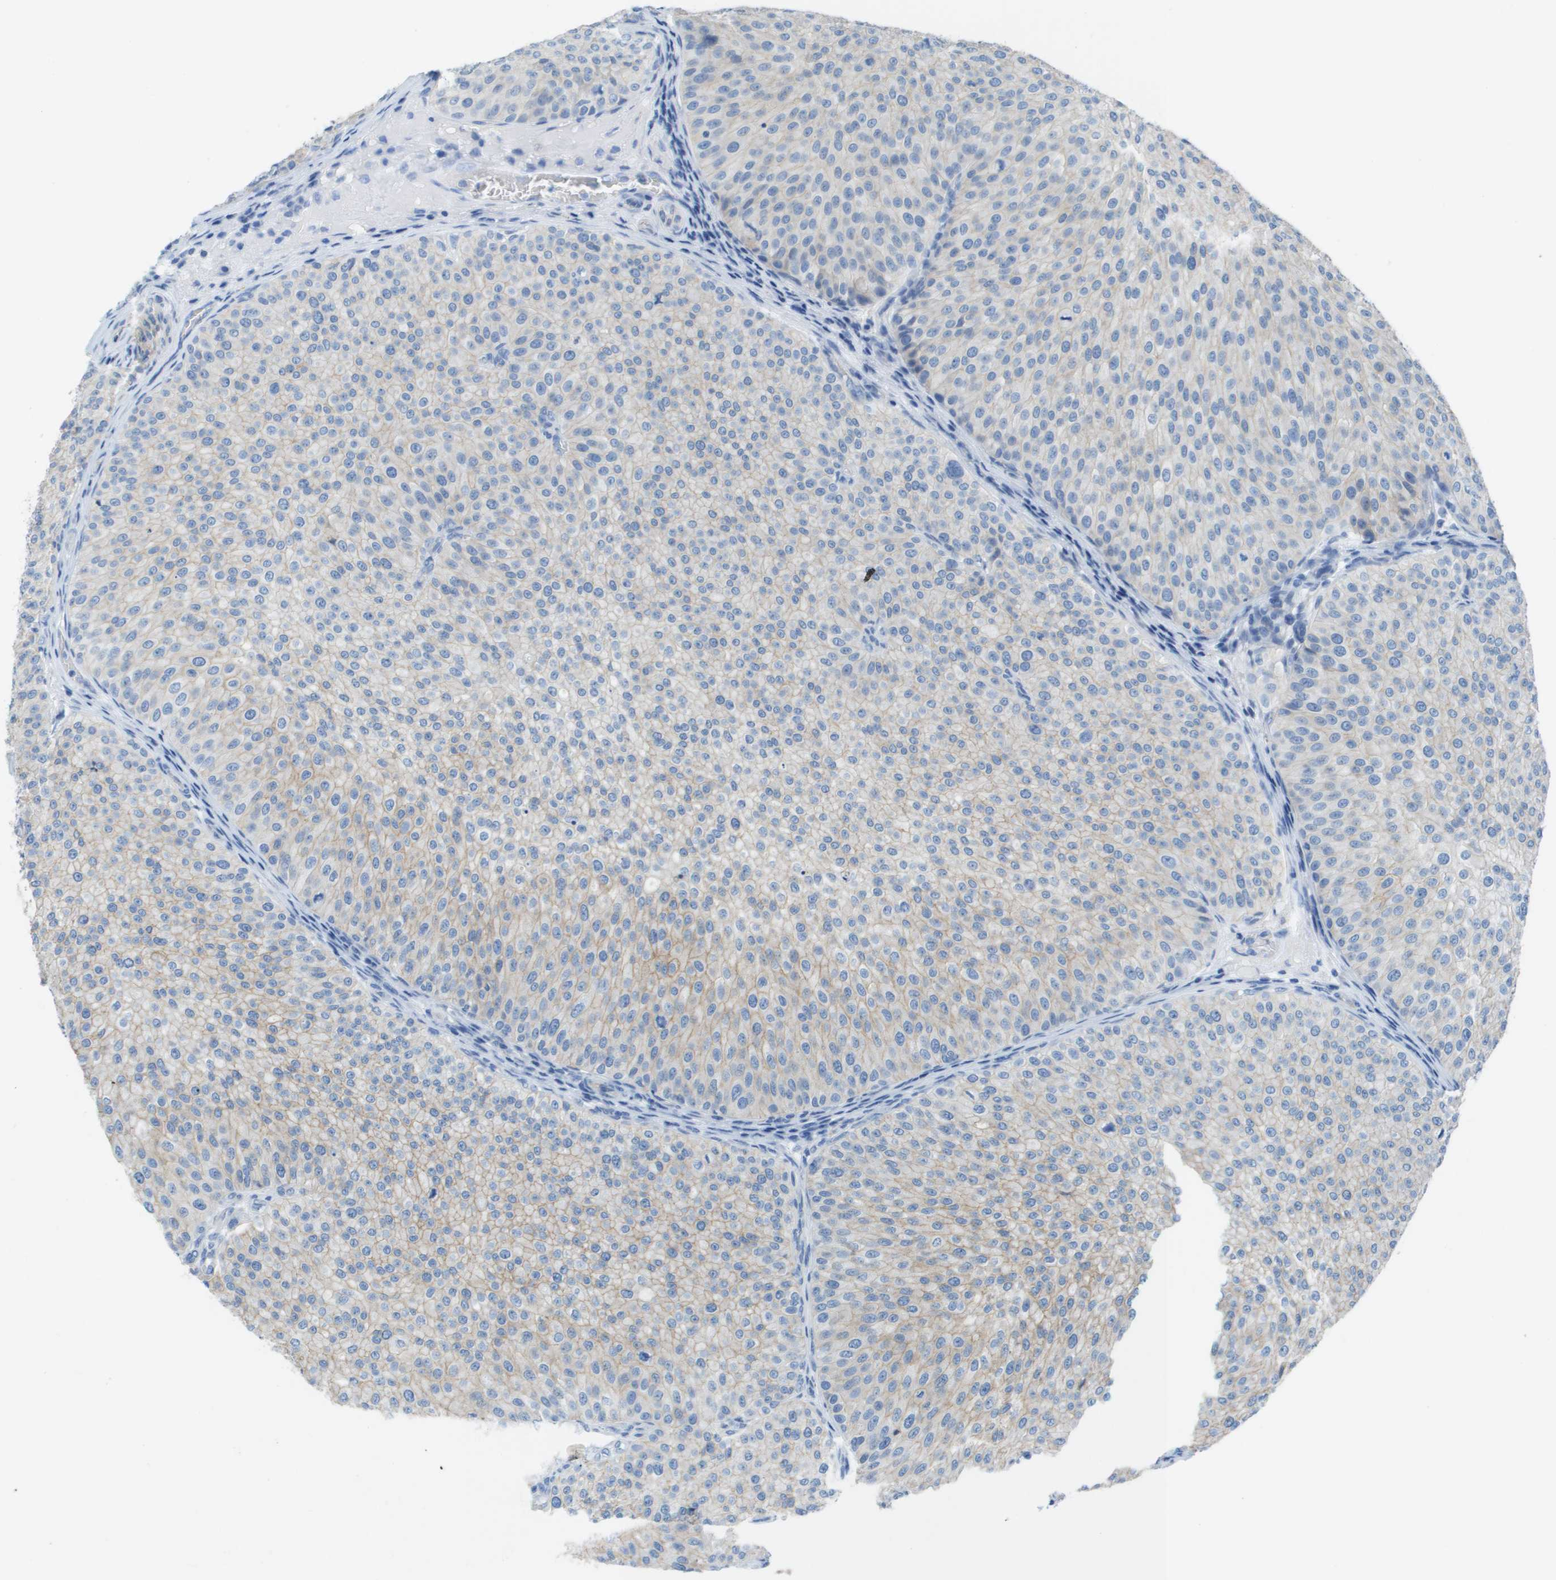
{"staining": {"intensity": "negative", "quantity": "none", "location": "none"}, "tissue": "urothelial cancer", "cell_type": "Tumor cells", "image_type": "cancer", "snomed": [{"axis": "morphology", "description": "Urothelial carcinoma, Low grade"}, {"axis": "topography", "description": "Smooth muscle"}, {"axis": "topography", "description": "Urinary bladder"}], "caption": "Immunohistochemistry (IHC) micrograph of human urothelial cancer stained for a protein (brown), which reveals no positivity in tumor cells. (Immunohistochemistry, brightfield microscopy, high magnification).", "gene": "CD46", "patient": {"sex": "male", "age": 60}}